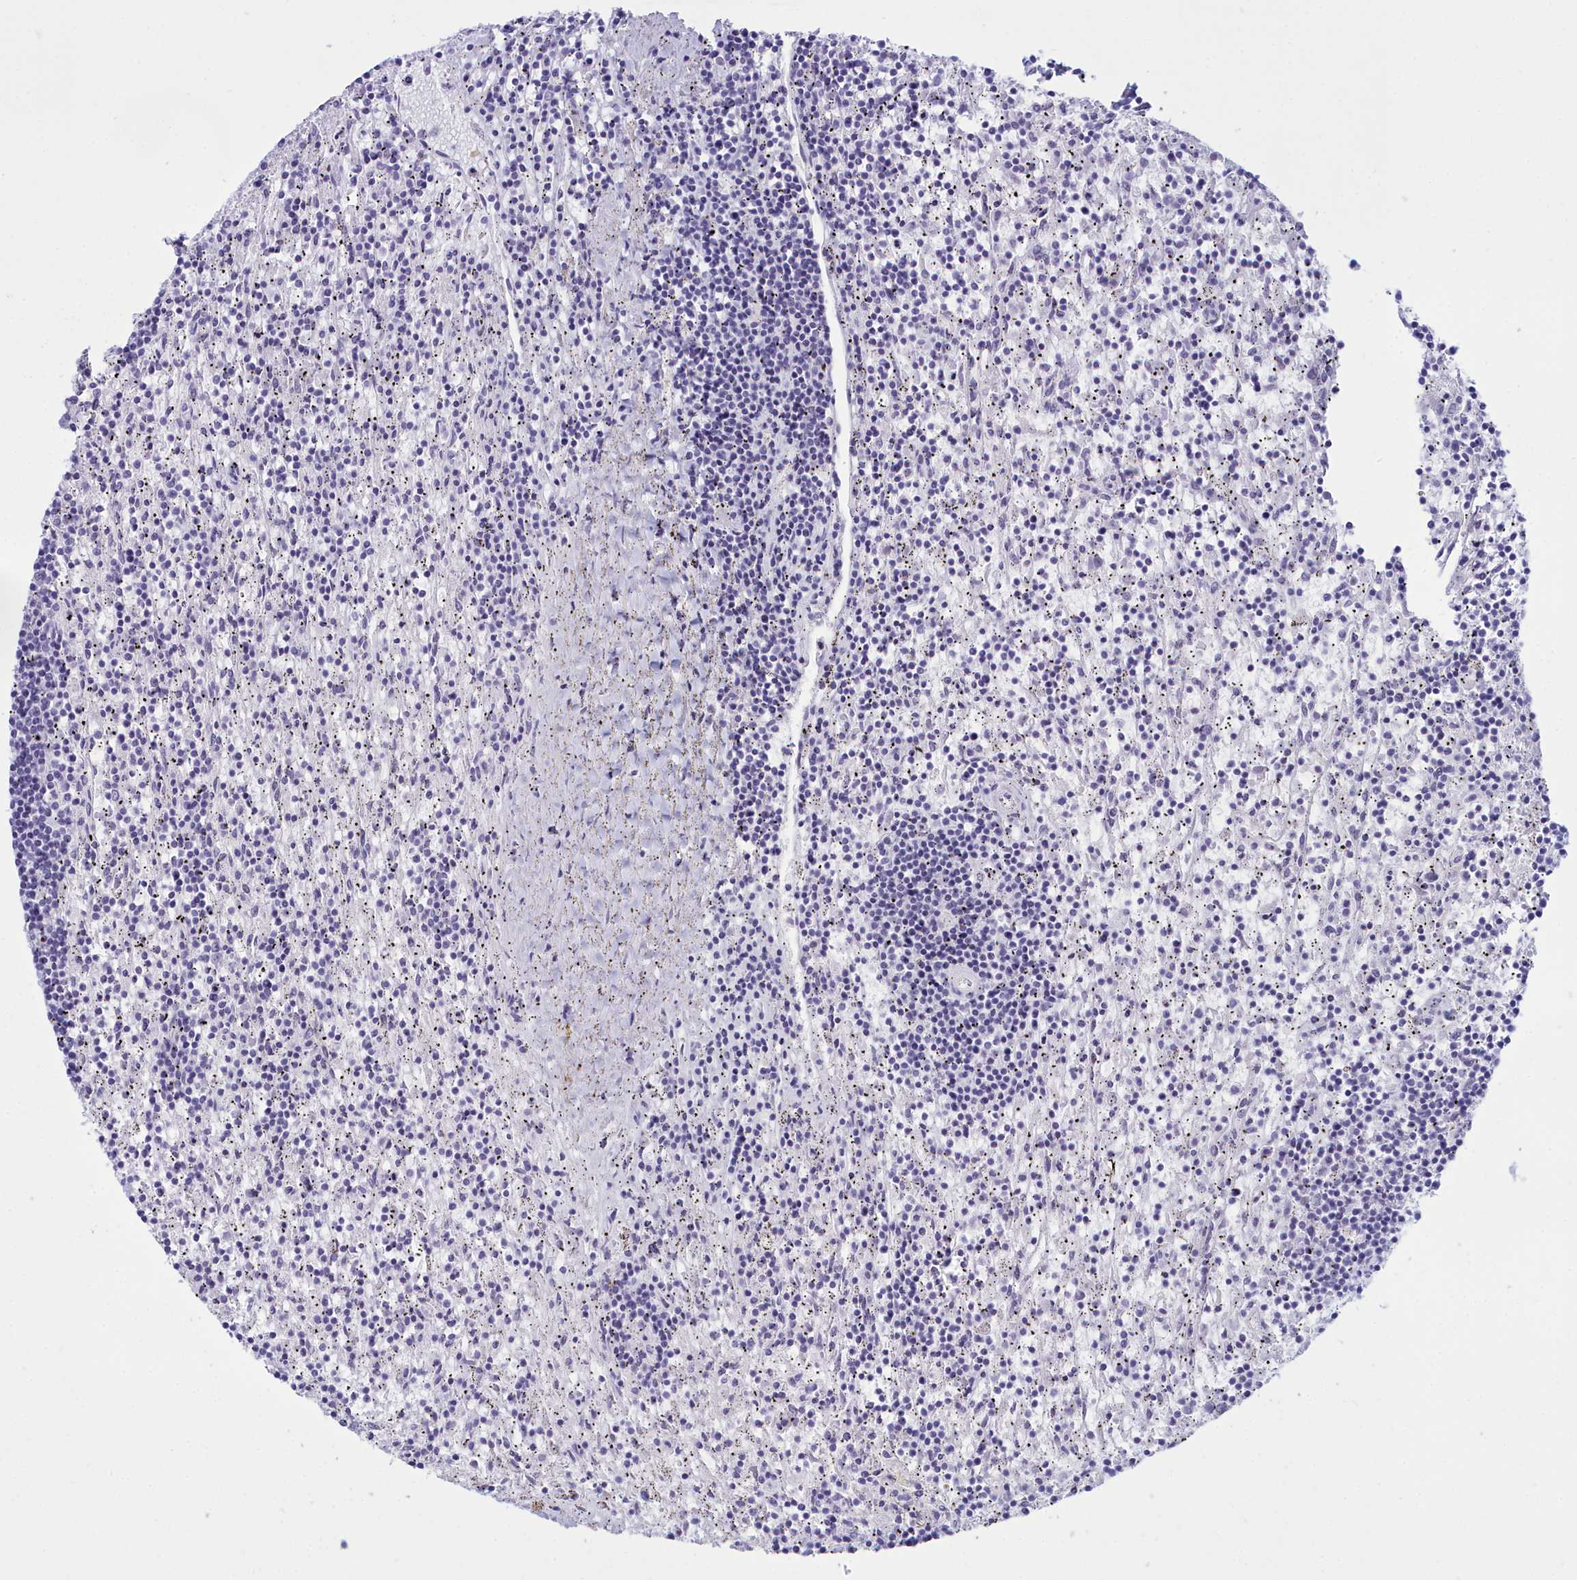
{"staining": {"intensity": "negative", "quantity": "none", "location": "none"}, "tissue": "lymphoma", "cell_type": "Tumor cells", "image_type": "cancer", "snomed": [{"axis": "morphology", "description": "Malignant lymphoma, non-Hodgkin's type, Low grade"}, {"axis": "topography", "description": "Spleen"}], "caption": "Lymphoma stained for a protein using immunohistochemistry displays no positivity tumor cells.", "gene": "SNX20", "patient": {"sex": "male", "age": 76}}